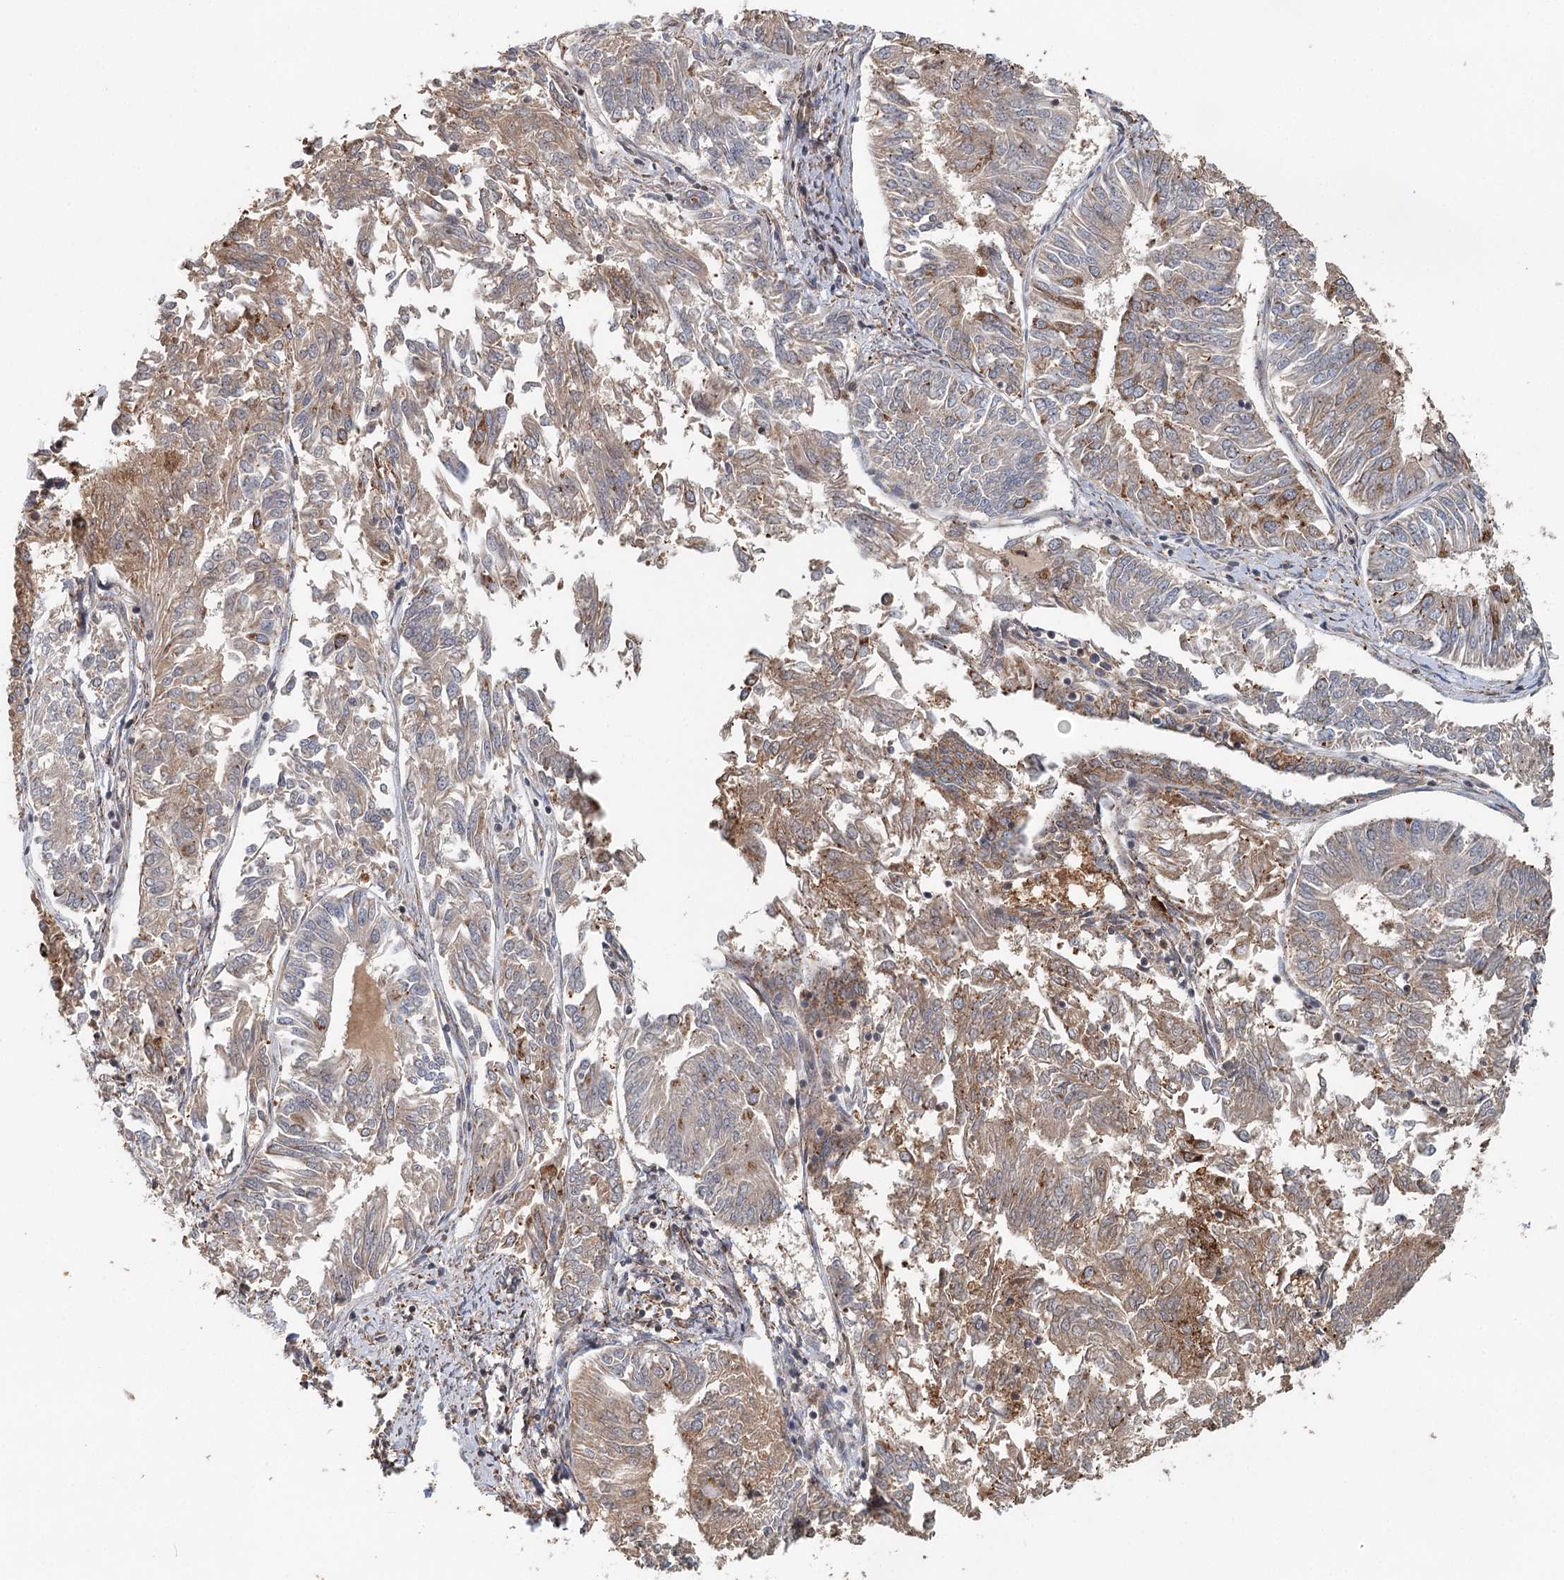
{"staining": {"intensity": "moderate", "quantity": "25%-75%", "location": "cytoplasmic/membranous"}, "tissue": "endometrial cancer", "cell_type": "Tumor cells", "image_type": "cancer", "snomed": [{"axis": "morphology", "description": "Adenocarcinoma, NOS"}, {"axis": "topography", "description": "Endometrium"}], "caption": "A brown stain shows moderate cytoplasmic/membranous expression of a protein in human endometrial cancer (adenocarcinoma) tumor cells.", "gene": "RNF111", "patient": {"sex": "female", "age": 58}}